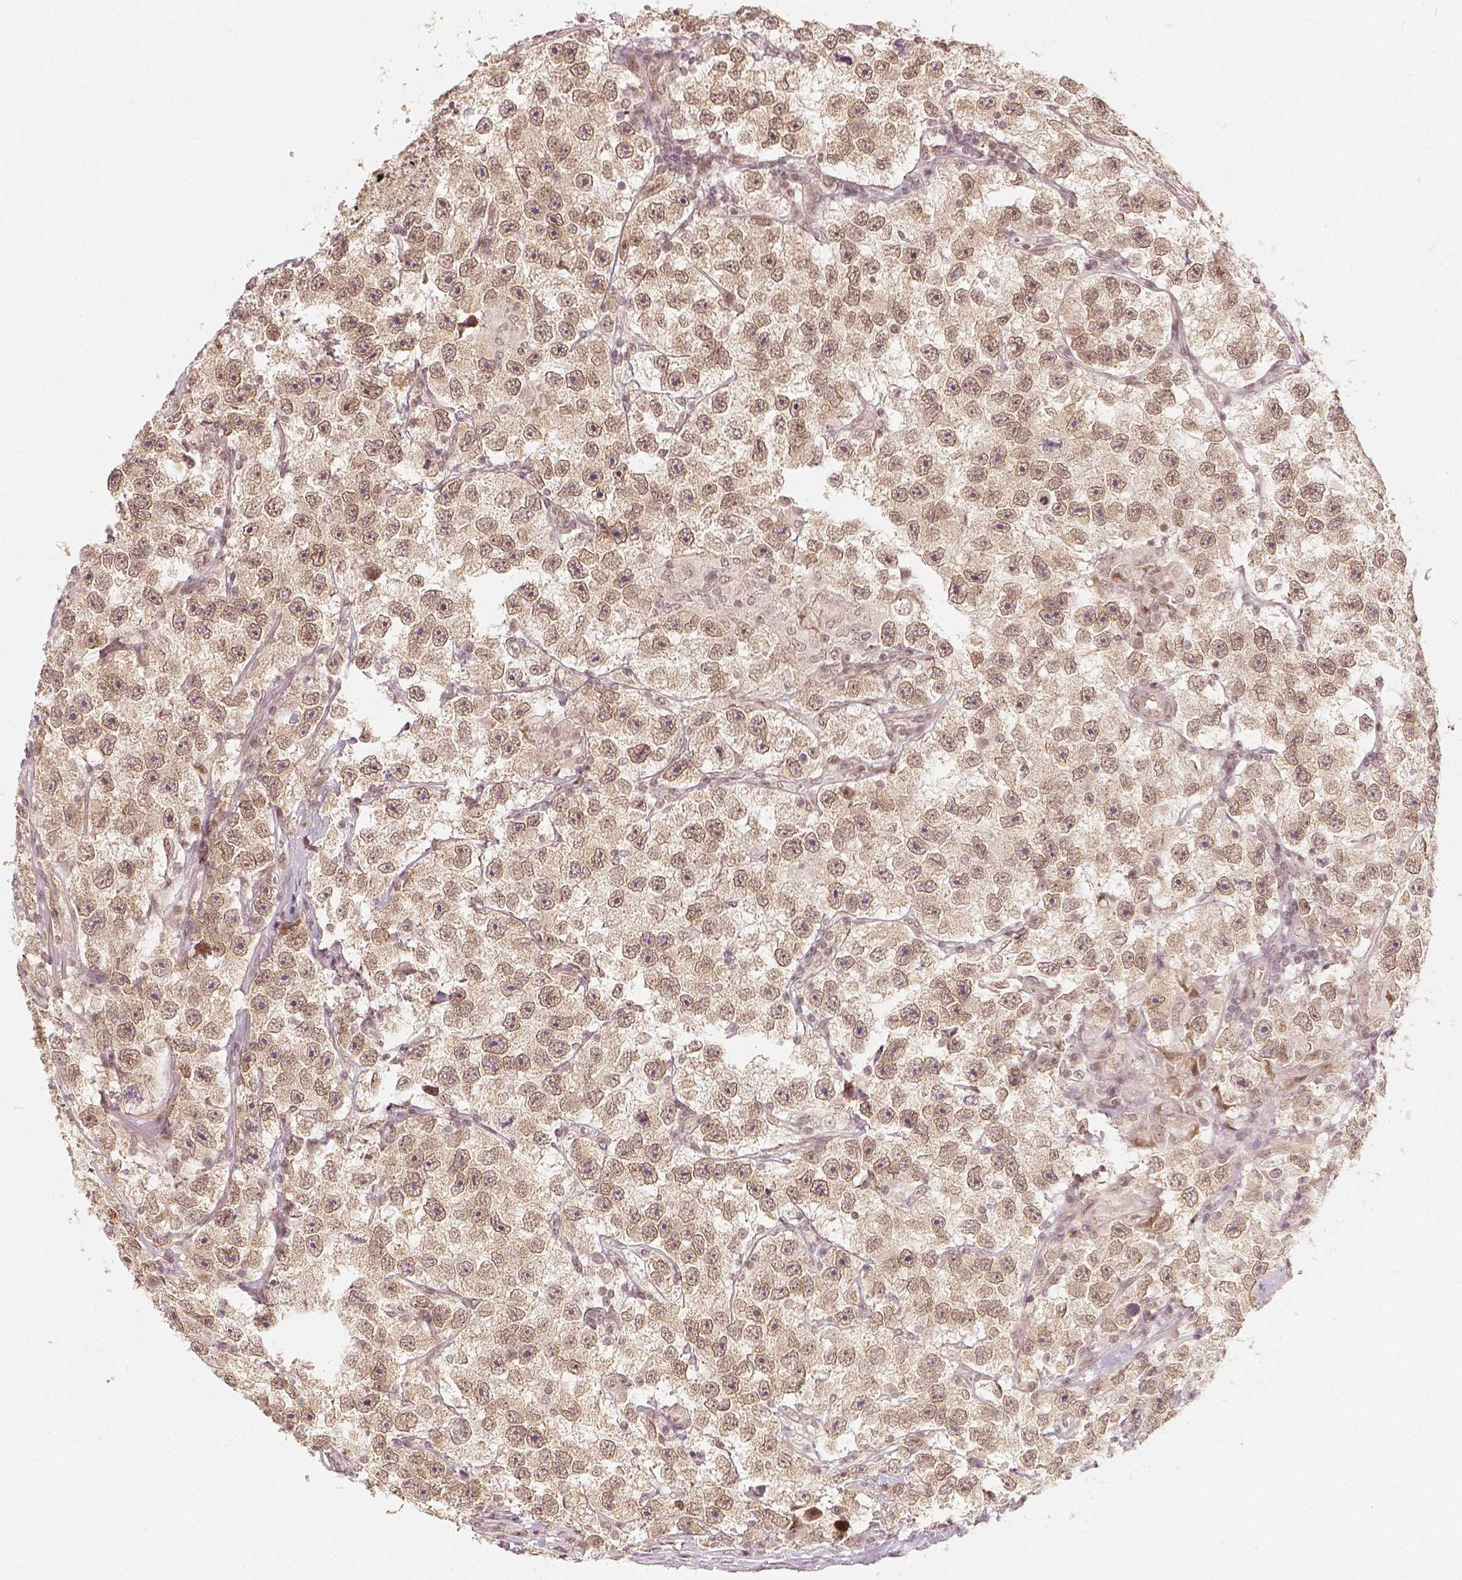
{"staining": {"intensity": "weak", "quantity": ">75%", "location": "cytoplasmic/membranous"}, "tissue": "testis cancer", "cell_type": "Tumor cells", "image_type": "cancer", "snomed": [{"axis": "morphology", "description": "Seminoma, NOS"}, {"axis": "topography", "description": "Testis"}], "caption": "Testis cancer (seminoma) stained with DAB immunohistochemistry demonstrates low levels of weak cytoplasmic/membranous positivity in about >75% of tumor cells. (DAB (3,3'-diaminobenzidine) IHC, brown staining for protein, blue staining for nuclei).", "gene": "ZMAT3", "patient": {"sex": "male", "age": 26}}